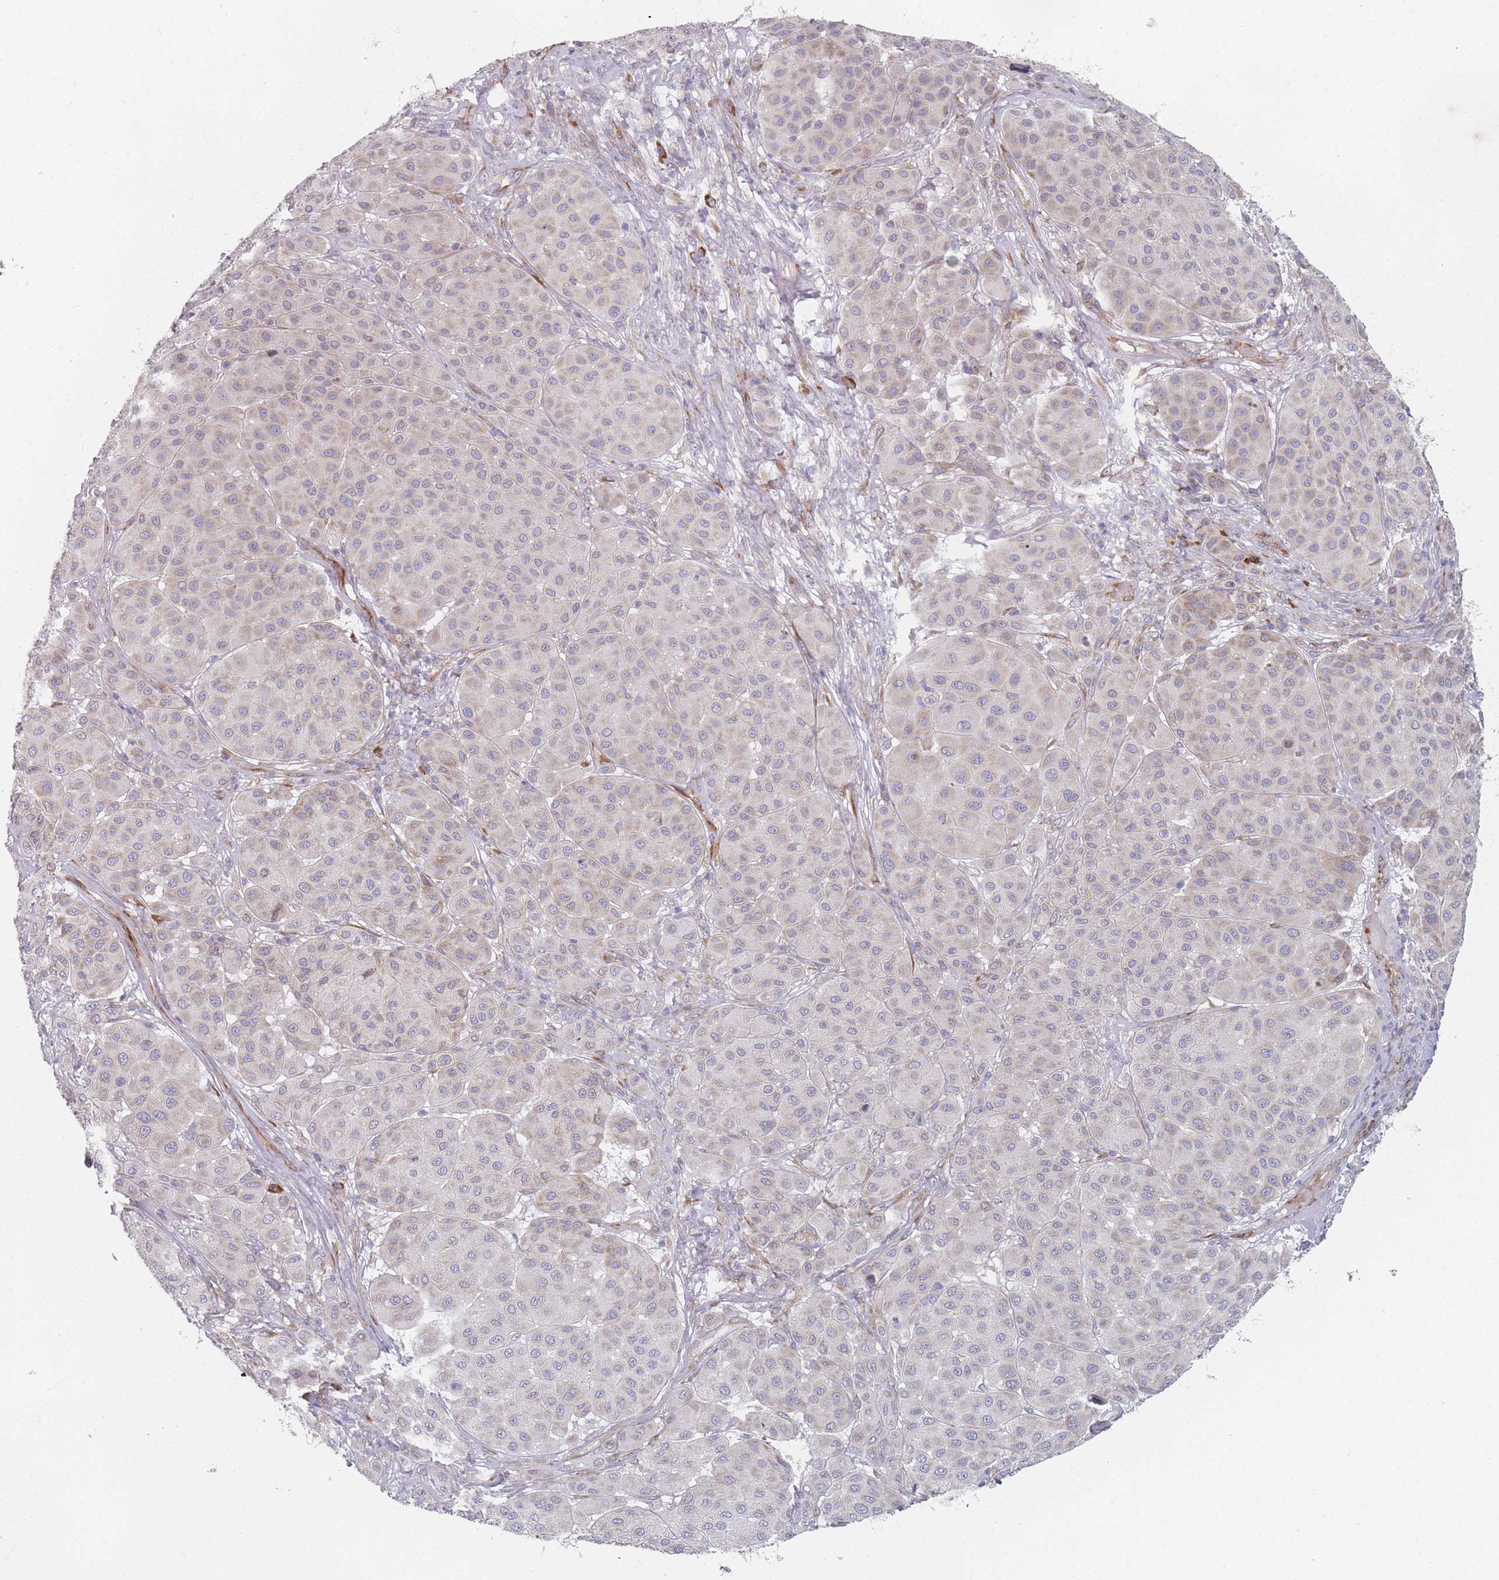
{"staining": {"intensity": "moderate", "quantity": "<25%", "location": "cytoplasmic/membranous"}, "tissue": "melanoma", "cell_type": "Tumor cells", "image_type": "cancer", "snomed": [{"axis": "morphology", "description": "Malignant melanoma, Metastatic site"}, {"axis": "topography", "description": "Smooth muscle"}], "caption": "Malignant melanoma (metastatic site) stained with DAB IHC reveals low levels of moderate cytoplasmic/membranous staining in about <25% of tumor cells.", "gene": "CACNG5", "patient": {"sex": "male", "age": 41}}